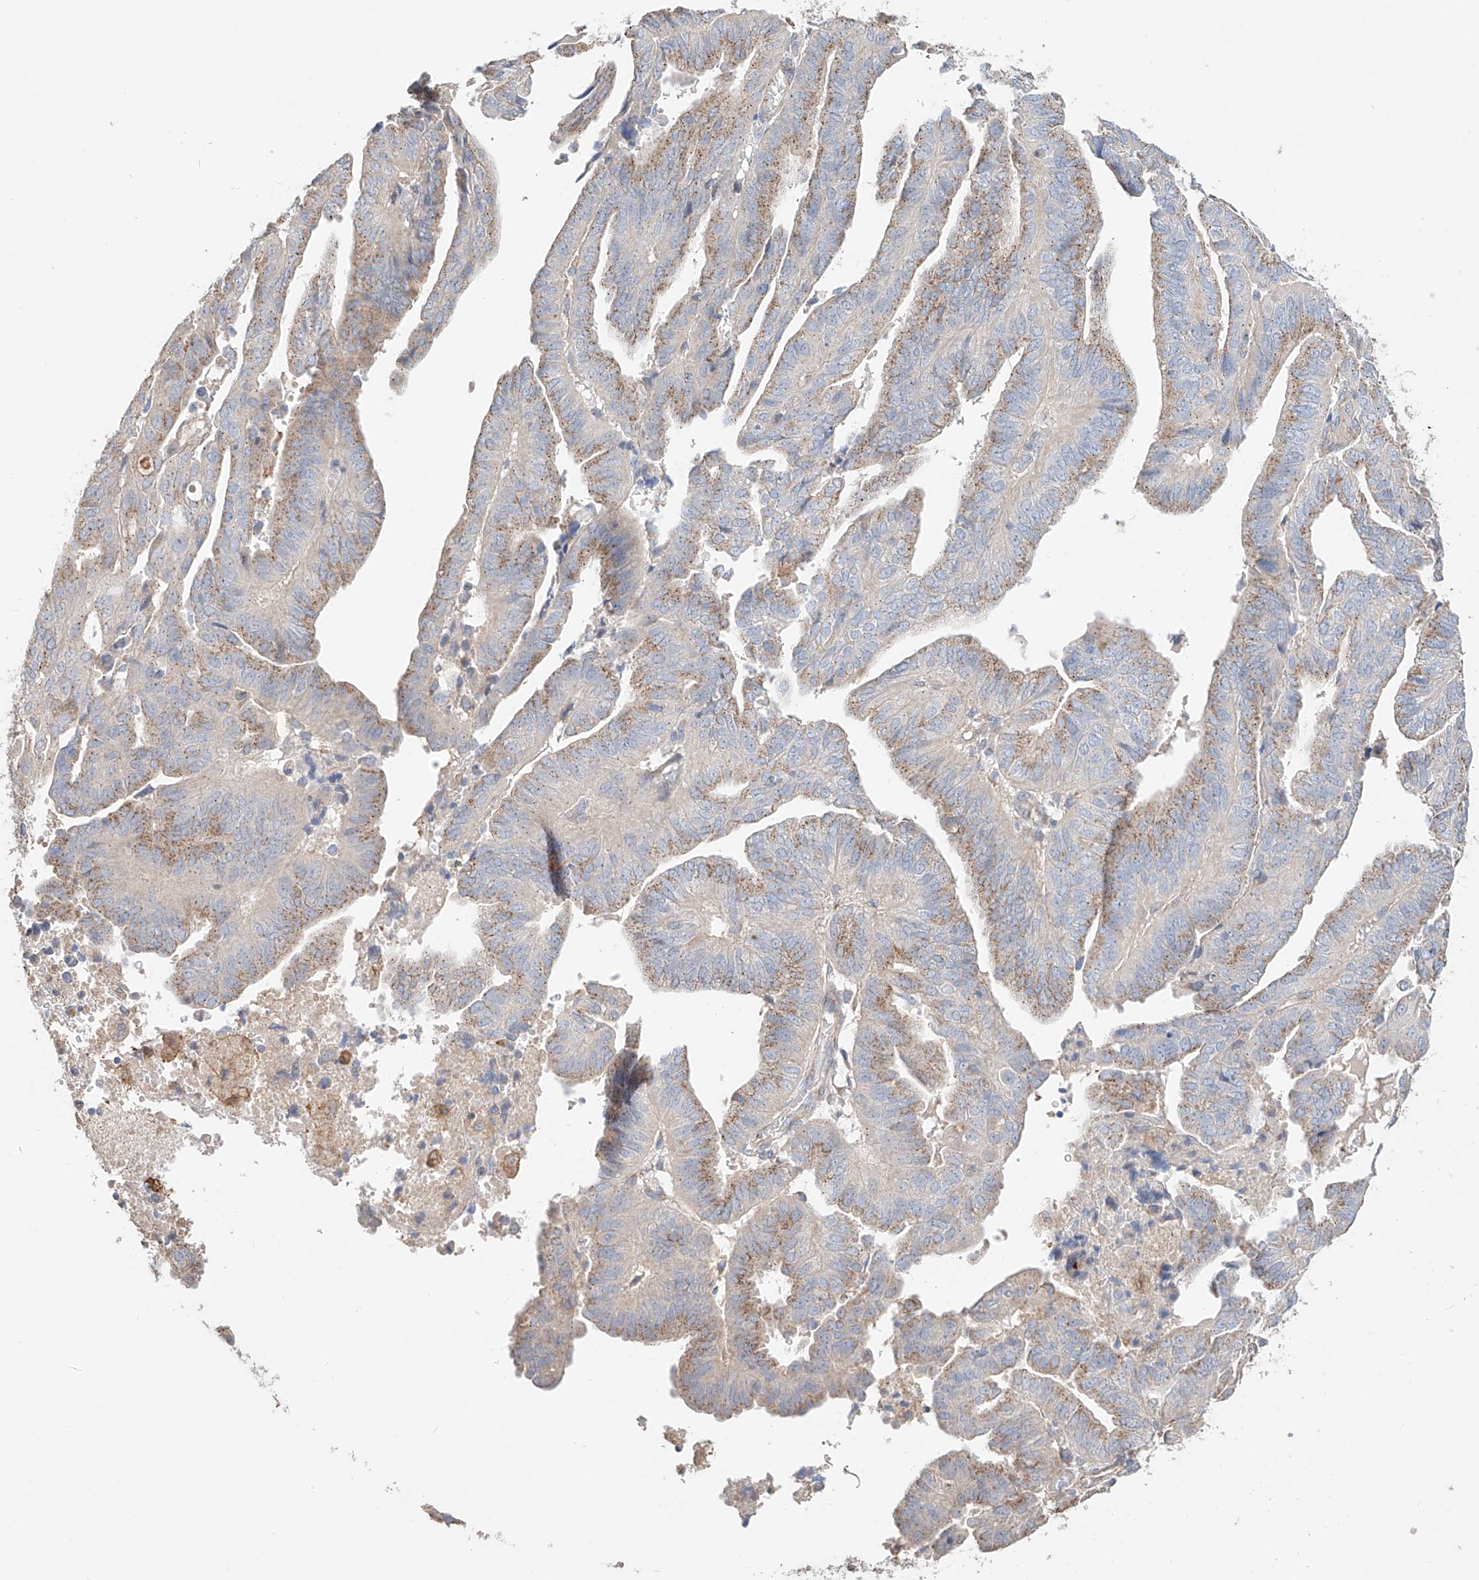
{"staining": {"intensity": "moderate", "quantity": "25%-75%", "location": "cytoplasmic/membranous"}, "tissue": "endometrial cancer", "cell_type": "Tumor cells", "image_type": "cancer", "snomed": [{"axis": "morphology", "description": "Adenocarcinoma, NOS"}, {"axis": "topography", "description": "Uterus"}], "caption": "Moderate cytoplasmic/membranous protein staining is seen in about 25%-75% of tumor cells in adenocarcinoma (endometrial).", "gene": "MOSPD1", "patient": {"sex": "female", "age": 77}}